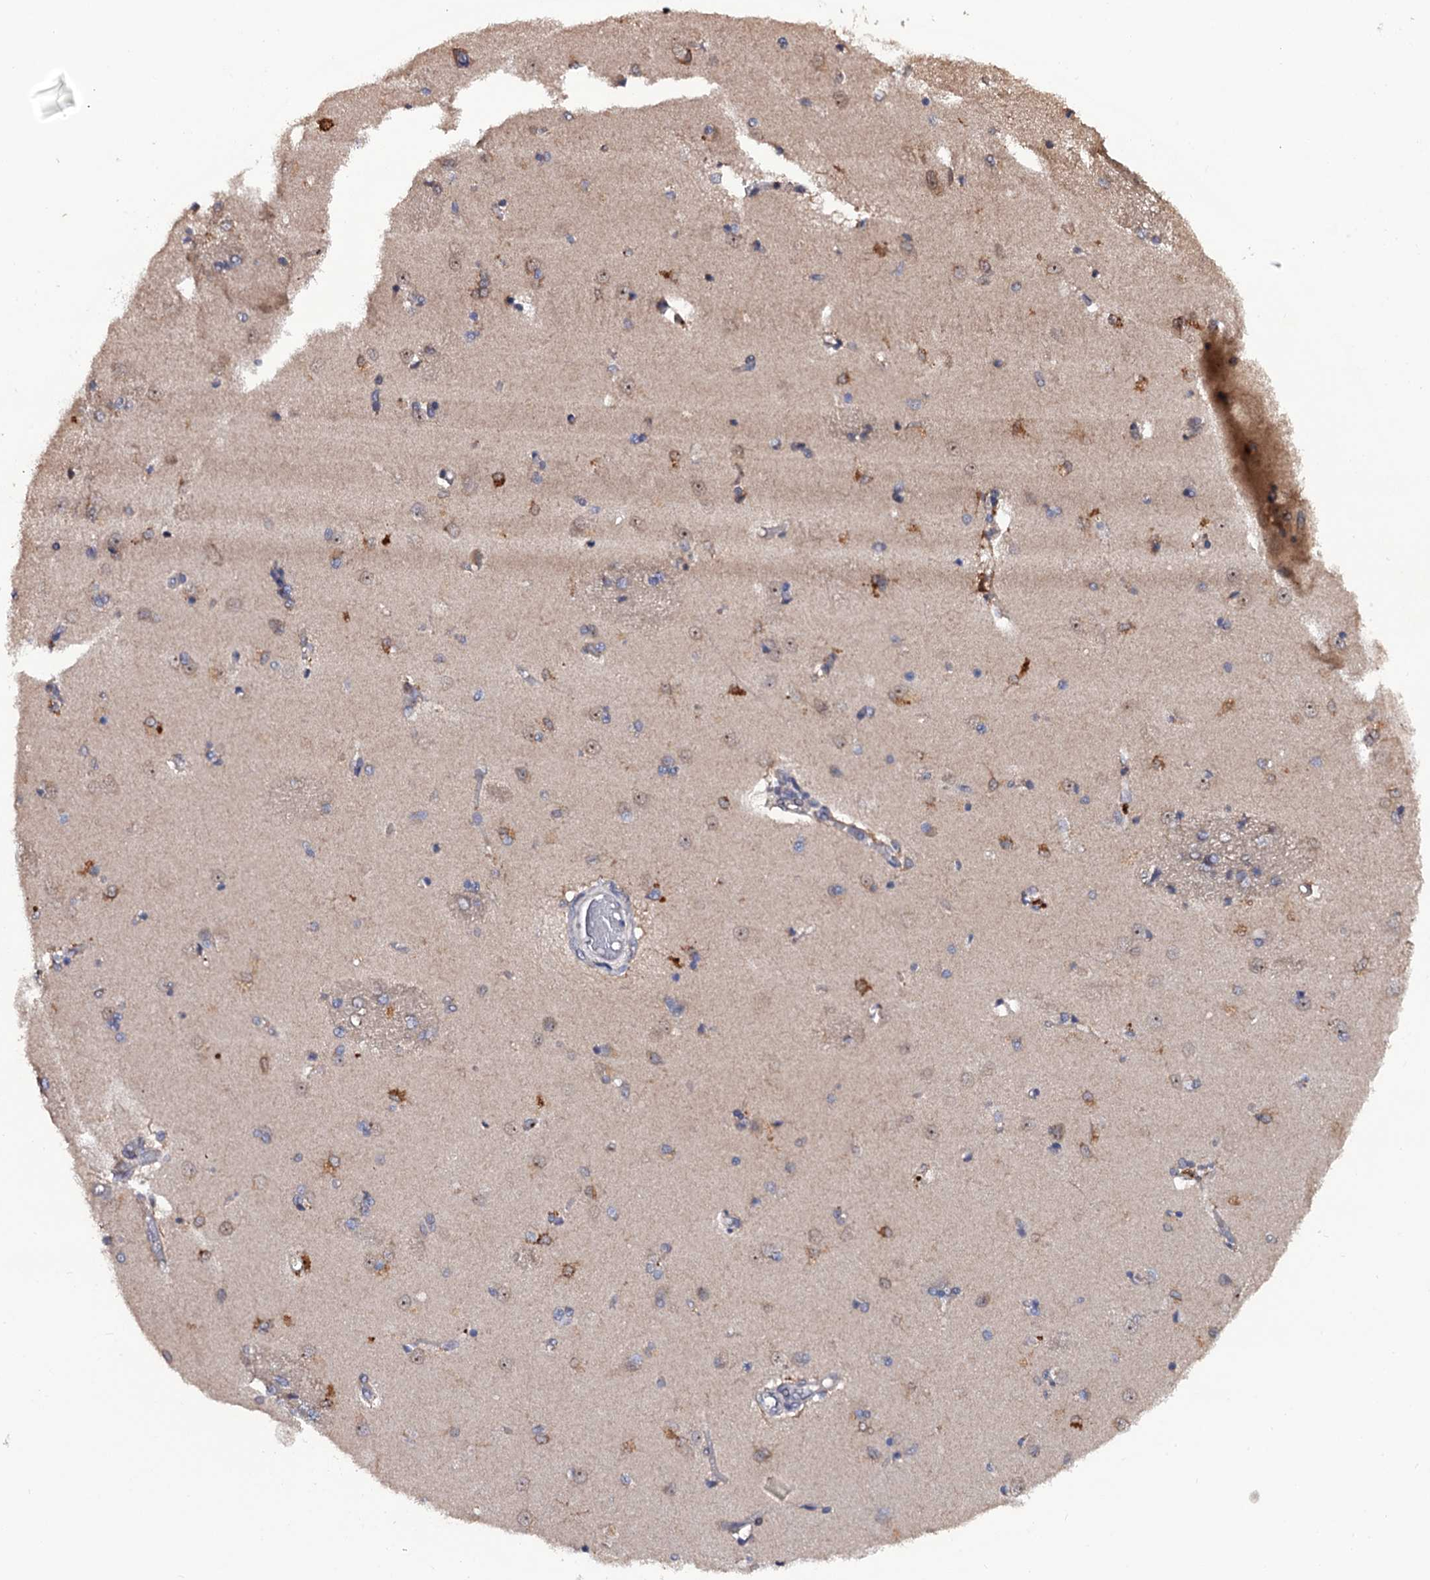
{"staining": {"intensity": "moderate", "quantity": "<25%", "location": "cytoplasmic/membranous"}, "tissue": "caudate", "cell_type": "Glial cells", "image_type": "normal", "snomed": [{"axis": "morphology", "description": "Normal tissue, NOS"}, {"axis": "topography", "description": "Lateral ventricle wall"}], "caption": "Immunohistochemistry (IHC) histopathology image of benign caudate: caudate stained using immunohistochemistry (IHC) shows low levels of moderate protein expression localized specifically in the cytoplasmic/membranous of glial cells, appearing as a cytoplasmic/membranous brown color.", "gene": "LRRC63", "patient": {"sex": "male", "age": 37}}